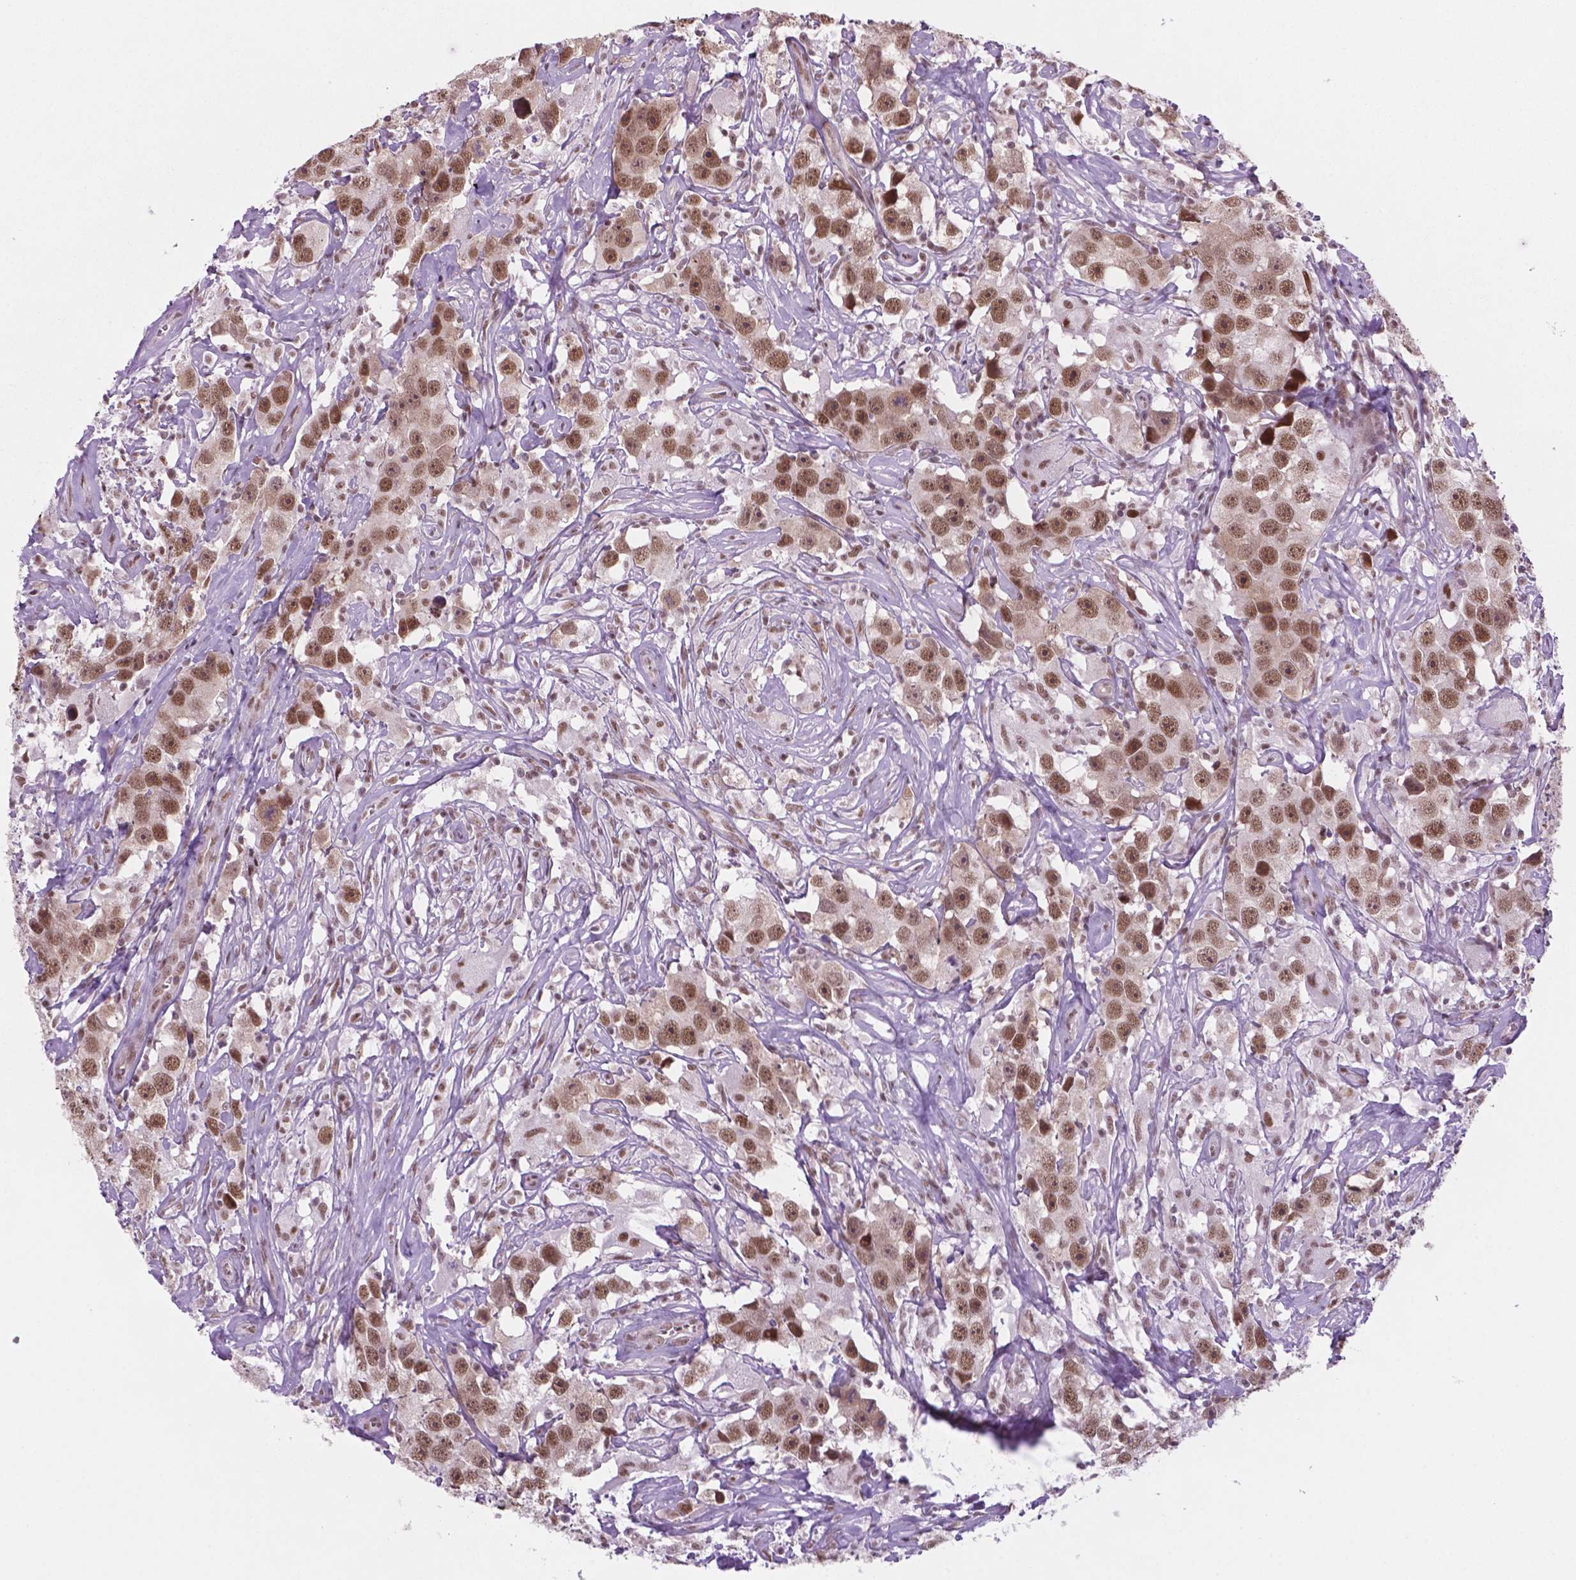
{"staining": {"intensity": "moderate", "quantity": ">75%", "location": "nuclear"}, "tissue": "testis cancer", "cell_type": "Tumor cells", "image_type": "cancer", "snomed": [{"axis": "morphology", "description": "Seminoma, NOS"}, {"axis": "topography", "description": "Testis"}], "caption": "Testis seminoma stained with a protein marker exhibits moderate staining in tumor cells.", "gene": "PHAX", "patient": {"sex": "male", "age": 49}}